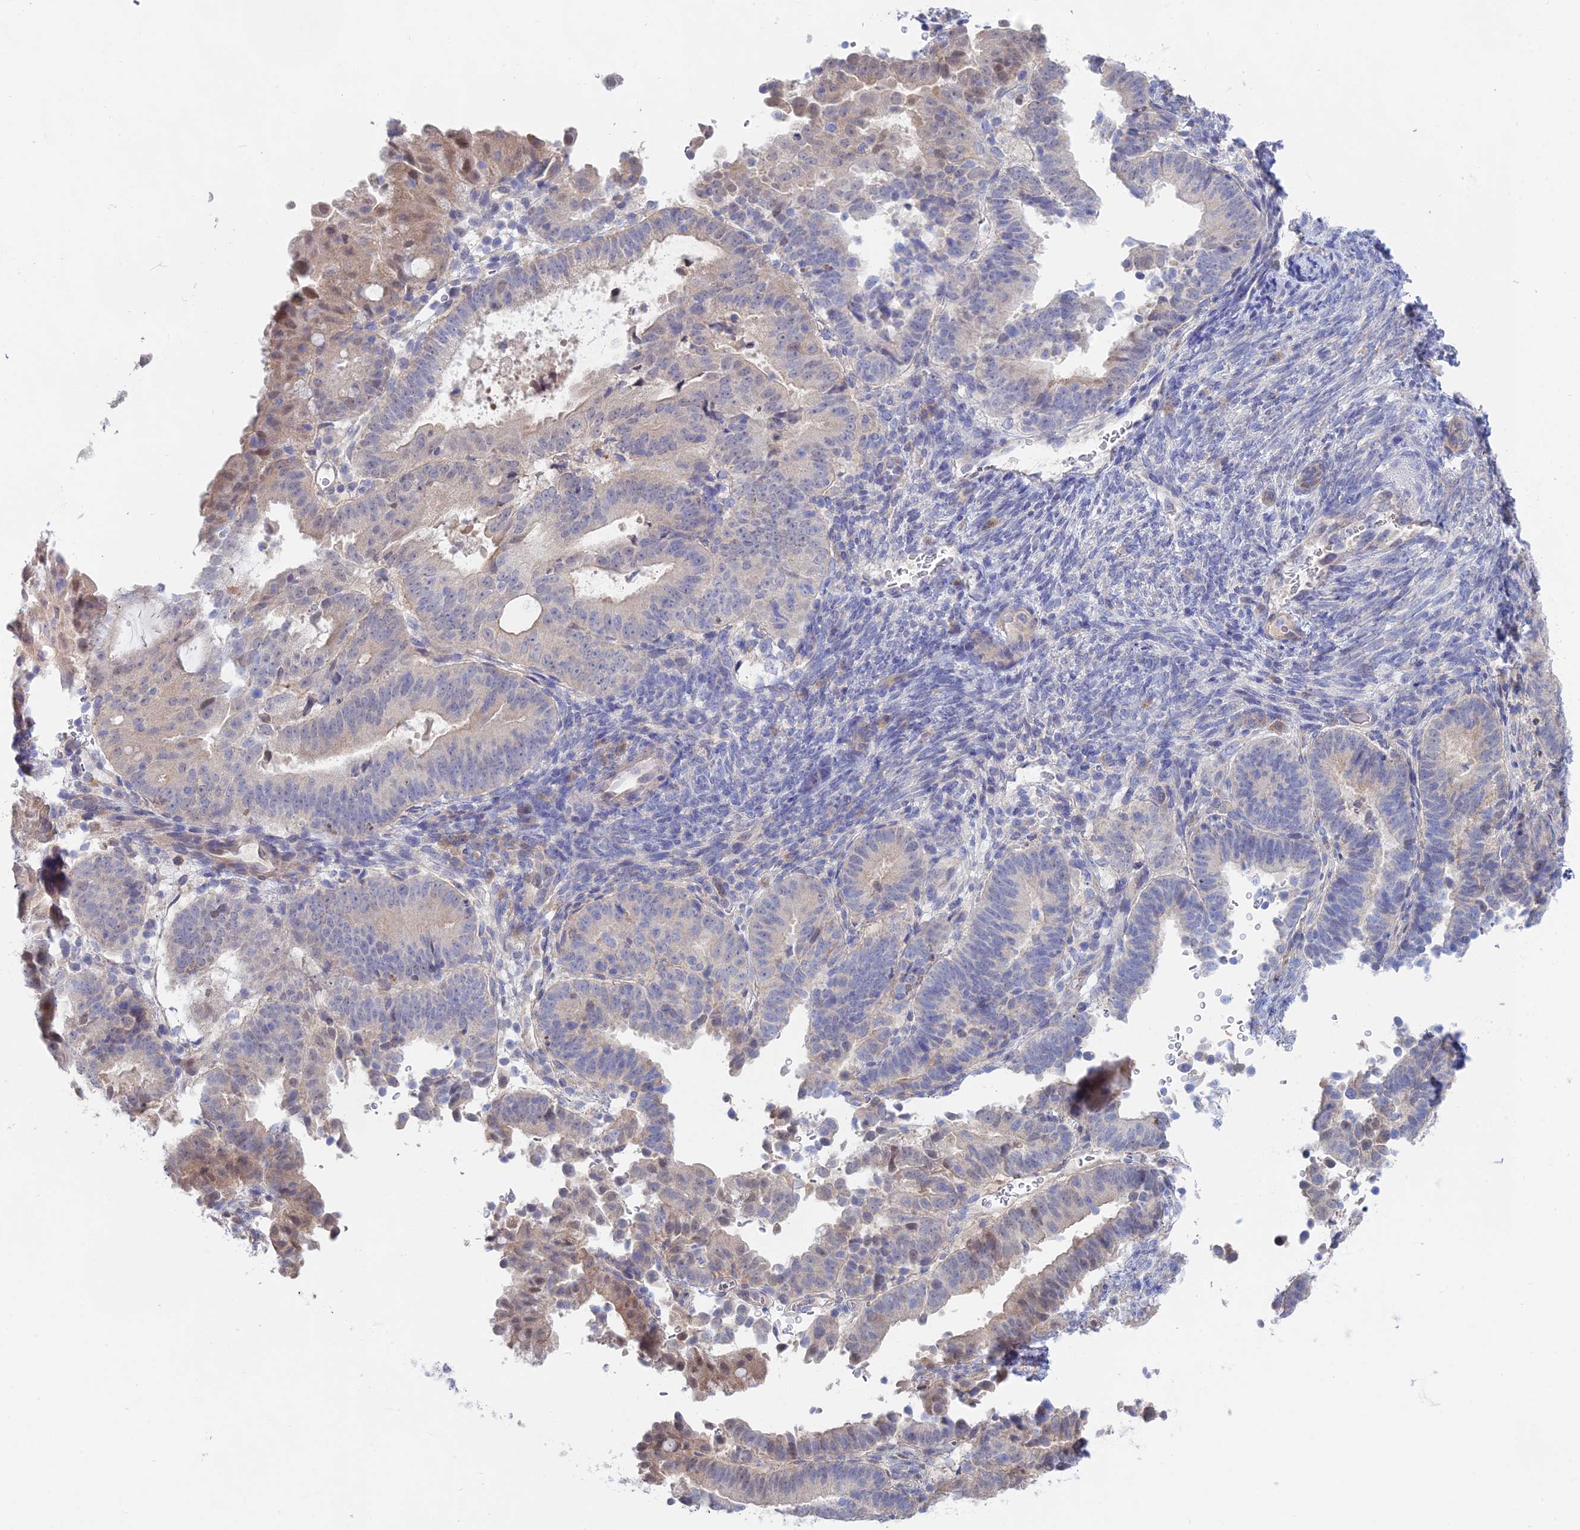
{"staining": {"intensity": "weak", "quantity": "<25%", "location": "cytoplasmic/membranous"}, "tissue": "endometrial cancer", "cell_type": "Tumor cells", "image_type": "cancer", "snomed": [{"axis": "morphology", "description": "Adenocarcinoma, NOS"}, {"axis": "topography", "description": "Endometrium"}], "caption": "Tumor cells show no significant positivity in endometrial adenocarcinoma. Nuclei are stained in blue.", "gene": "DNAH14", "patient": {"sex": "female", "age": 70}}